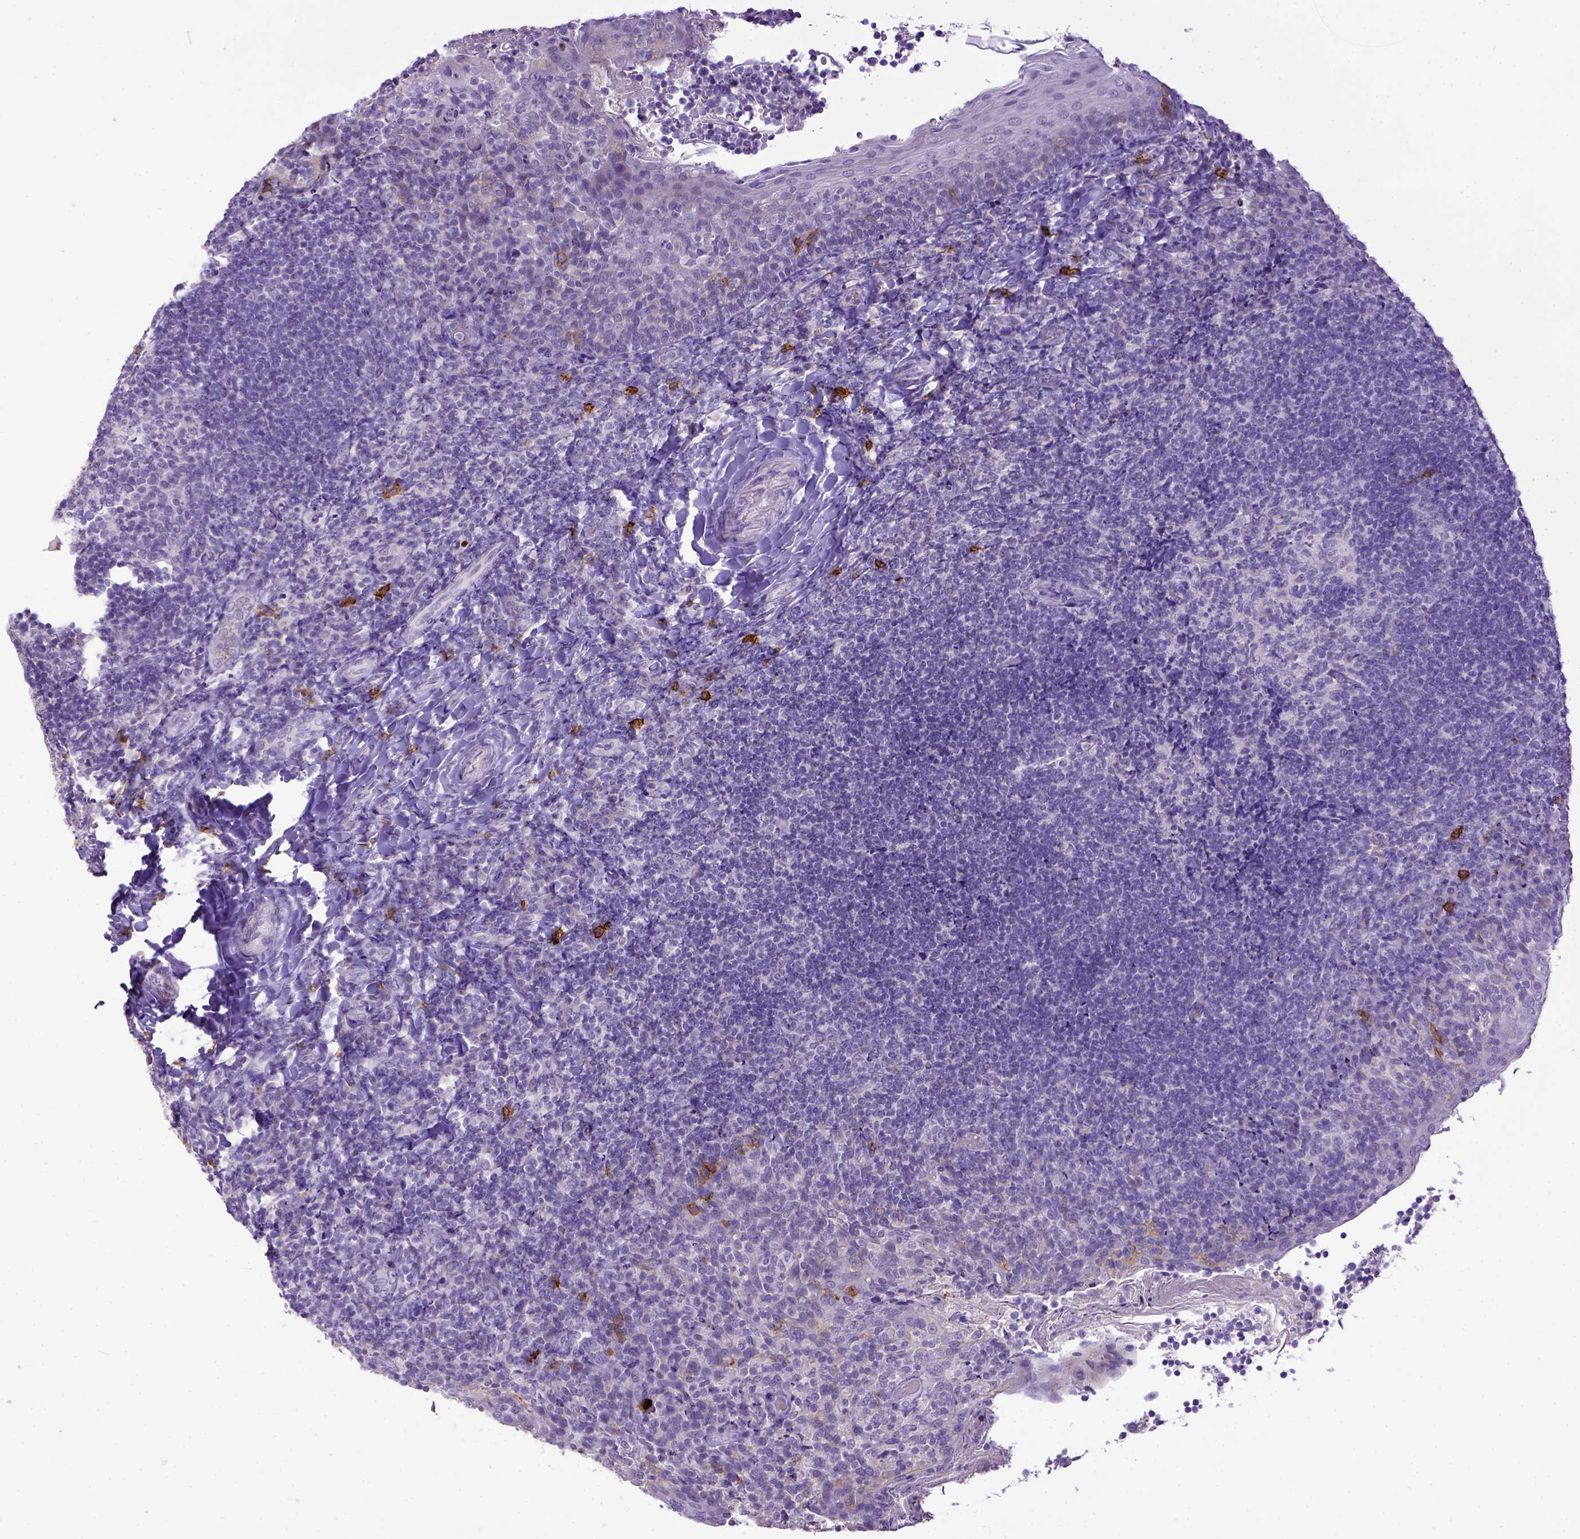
{"staining": {"intensity": "negative", "quantity": "none", "location": "none"}, "tissue": "tonsil", "cell_type": "Germinal center cells", "image_type": "normal", "snomed": [{"axis": "morphology", "description": "Normal tissue, NOS"}, {"axis": "topography", "description": "Tonsil"}], "caption": "Photomicrograph shows no protein positivity in germinal center cells of unremarkable tonsil. (Brightfield microscopy of DAB (3,3'-diaminobenzidine) immunohistochemistry at high magnification).", "gene": "KIT", "patient": {"sex": "female", "age": 10}}